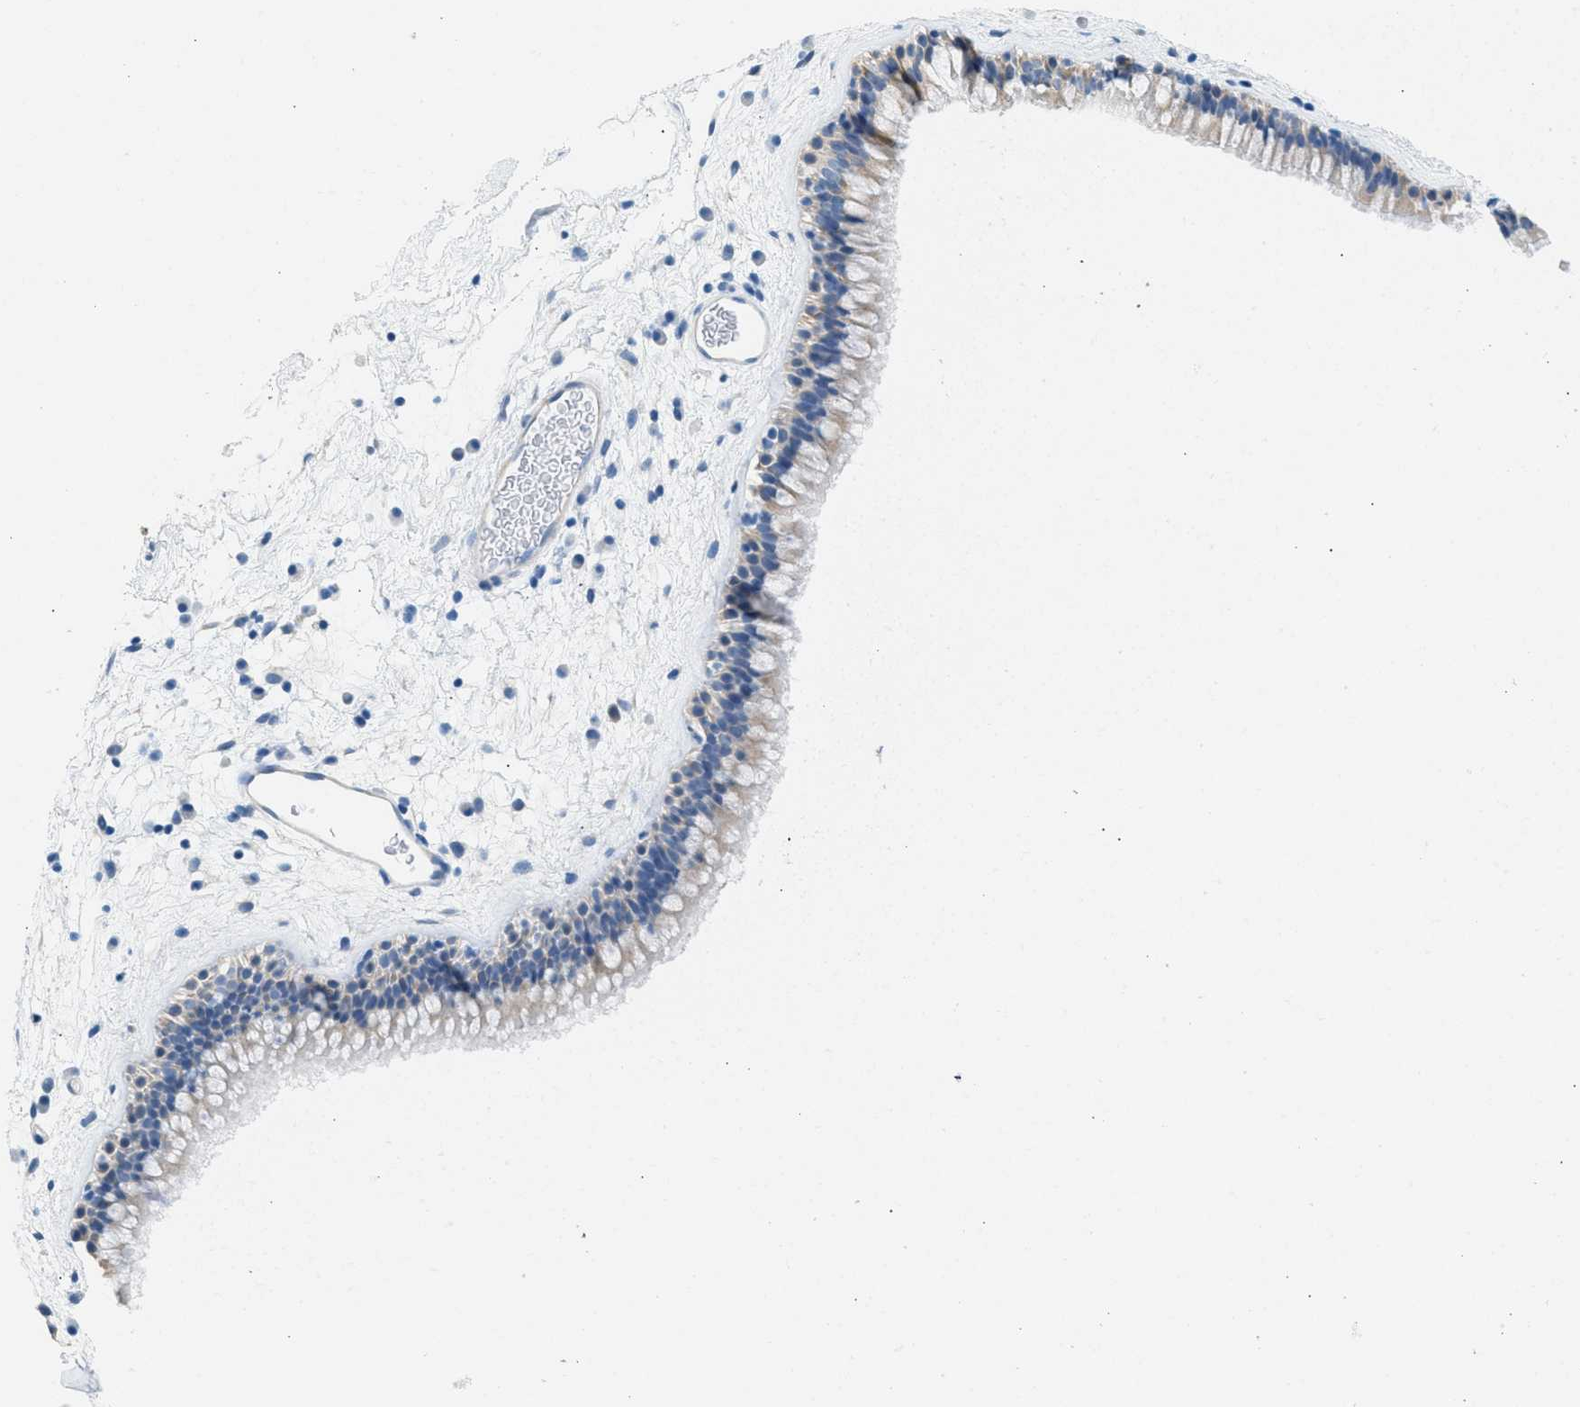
{"staining": {"intensity": "weak", "quantity": "<25%", "location": "cytoplasmic/membranous"}, "tissue": "nasopharynx", "cell_type": "Respiratory epithelial cells", "image_type": "normal", "snomed": [{"axis": "morphology", "description": "Normal tissue, NOS"}, {"axis": "morphology", "description": "Inflammation, NOS"}, {"axis": "topography", "description": "Nasopharynx"}], "caption": "This is a photomicrograph of immunohistochemistry (IHC) staining of unremarkable nasopharynx, which shows no staining in respiratory epithelial cells. The staining is performed using DAB (3,3'-diaminobenzidine) brown chromogen with nuclei counter-stained in using hematoxylin.", "gene": "SPAM1", "patient": {"sex": "male", "age": 48}}